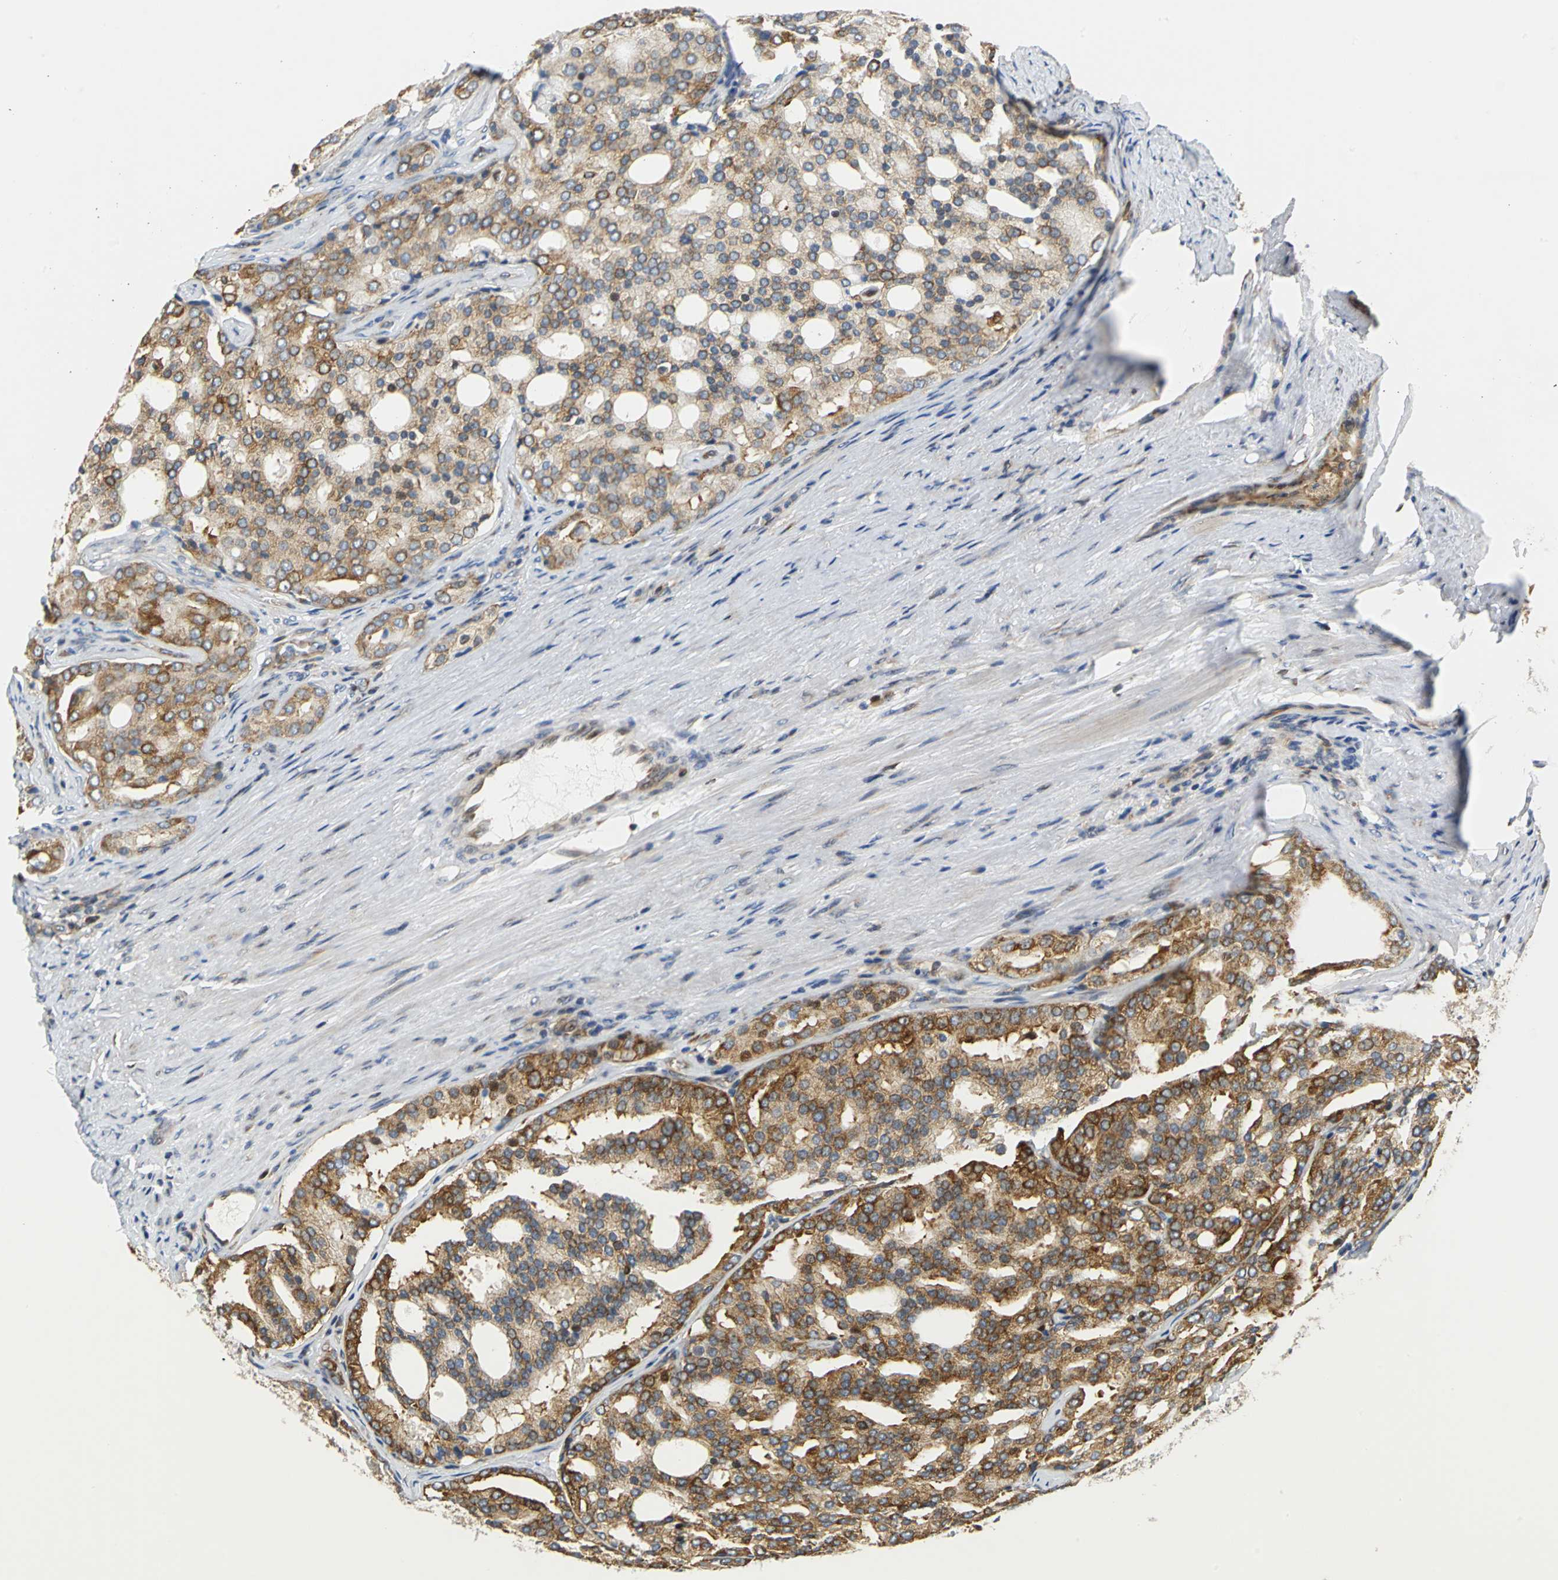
{"staining": {"intensity": "moderate", "quantity": ">75%", "location": "cytoplasmic/membranous"}, "tissue": "prostate cancer", "cell_type": "Tumor cells", "image_type": "cancer", "snomed": [{"axis": "morphology", "description": "Adenocarcinoma, High grade"}, {"axis": "topography", "description": "Prostate"}], "caption": "Tumor cells reveal medium levels of moderate cytoplasmic/membranous expression in approximately >75% of cells in human prostate cancer (adenocarcinoma (high-grade)).", "gene": "YBX1", "patient": {"sex": "male", "age": 64}}